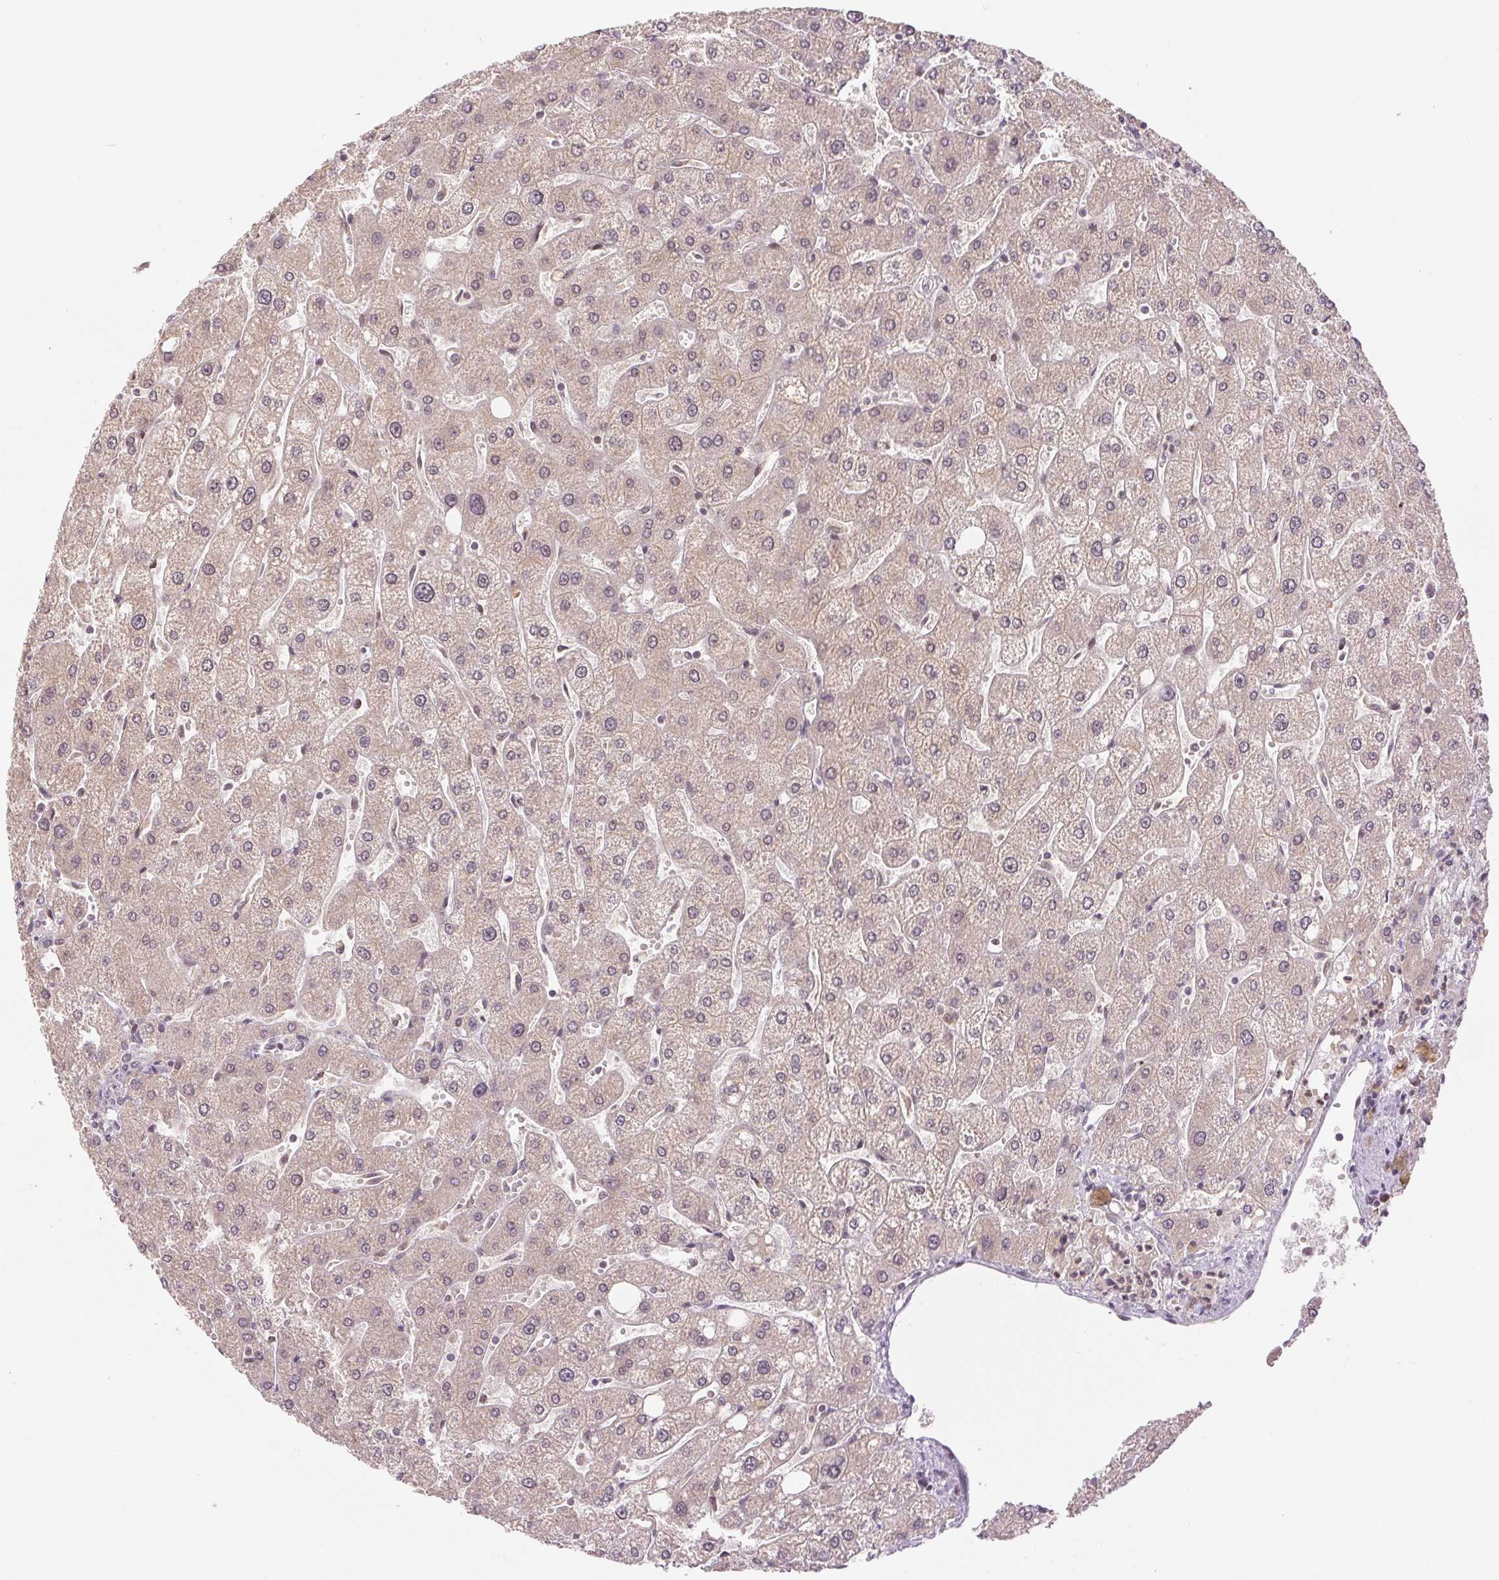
{"staining": {"intensity": "weak", "quantity": "<25%", "location": "cytoplasmic/membranous"}, "tissue": "liver", "cell_type": "Cholangiocytes", "image_type": "normal", "snomed": [{"axis": "morphology", "description": "Normal tissue, NOS"}, {"axis": "topography", "description": "Liver"}], "caption": "A high-resolution histopathology image shows IHC staining of benign liver, which exhibits no significant staining in cholangiocytes.", "gene": "GRHL3", "patient": {"sex": "male", "age": 67}}